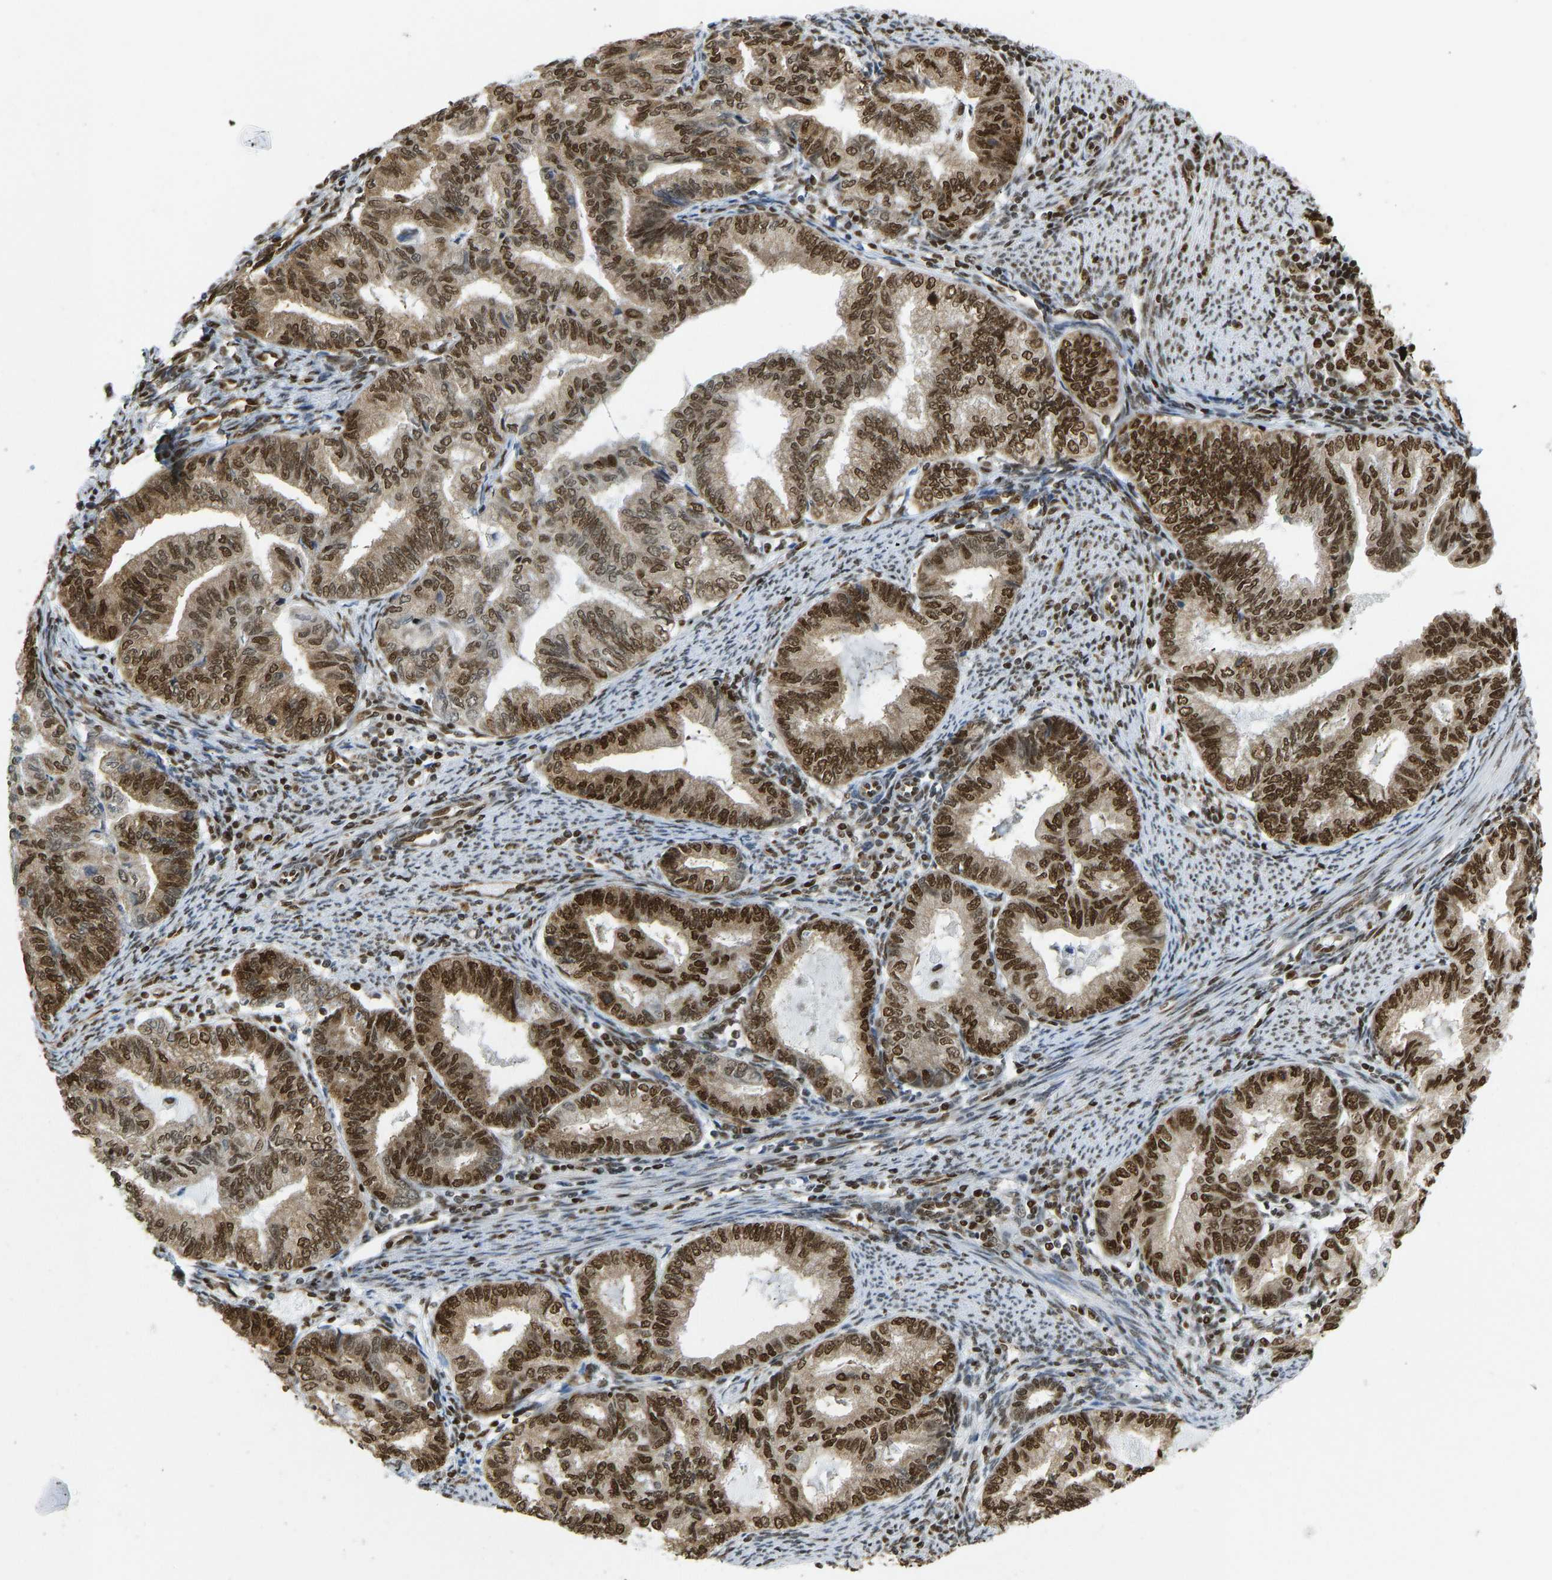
{"staining": {"intensity": "strong", "quantity": ">75%", "location": "cytoplasmic/membranous,nuclear"}, "tissue": "endometrial cancer", "cell_type": "Tumor cells", "image_type": "cancer", "snomed": [{"axis": "morphology", "description": "Adenocarcinoma, NOS"}, {"axis": "topography", "description": "Endometrium"}], "caption": "Adenocarcinoma (endometrial) stained for a protein exhibits strong cytoplasmic/membranous and nuclear positivity in tumor cells.", "gene": "ZSCAN20", "patient": {"sex": "female", "age": 79}}